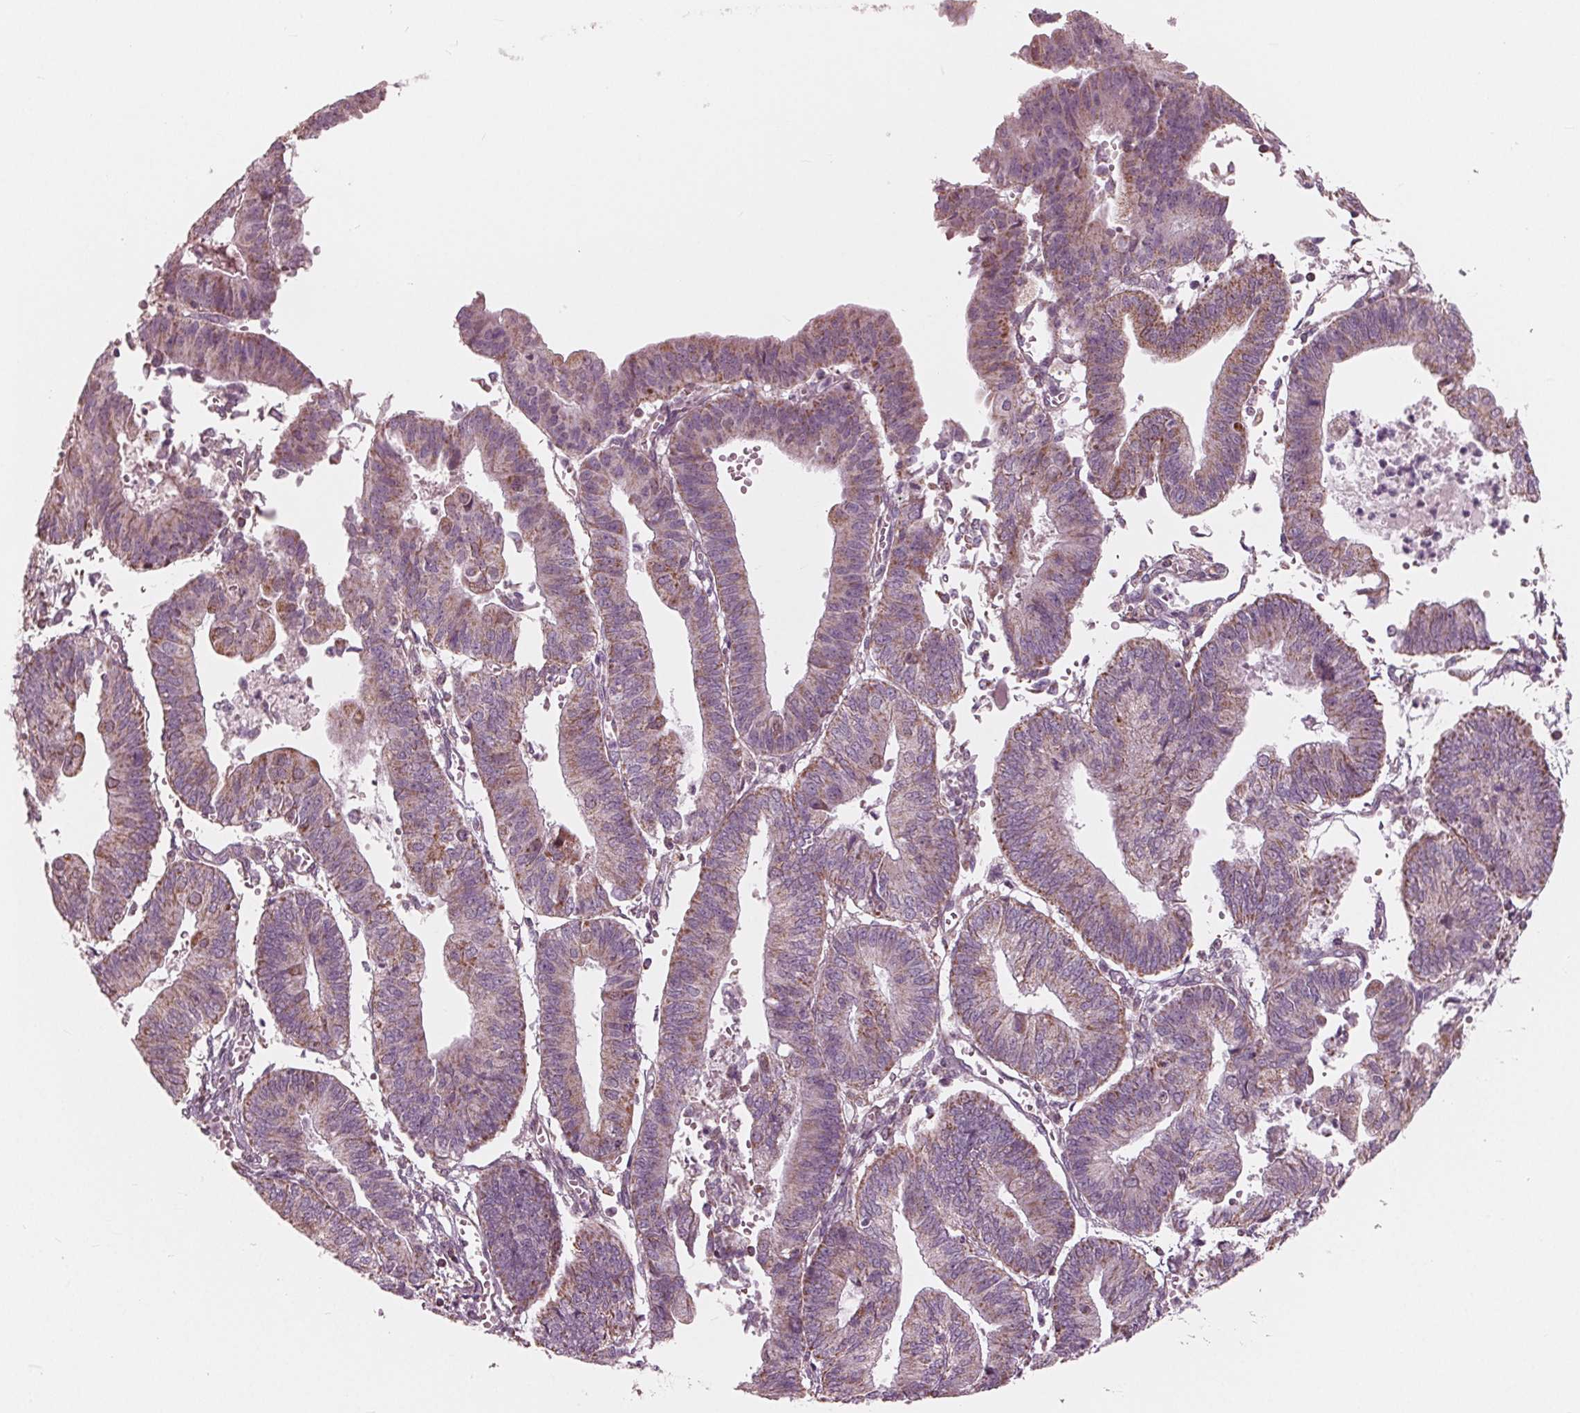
{"staining": {"intensity": "moderate", "quantity": "<25%", "location": "cytoplasmic/membranous"}, "tissue": "endometrial cancer", "cell_type": "Tumor cells", "image_type": "cancer", "snomed": [{"axis": "morphology", "description": "Adenocarcinoma, NOS"}, {"axis": "topography", "description": "Endometrium"}], "caption": "A high-resolution photomicrograph shows immunohistochemistry staining of endometrial adenocarcinoma, which demonstrates moderate cytoplasmic/membranous staining in about <25% of tumor cells. The protein of interest is shown in brown color, while the nuclei are stained blue.", "gene": "DCAF4L2", "patient": {"sex": "female", "age": 65}}